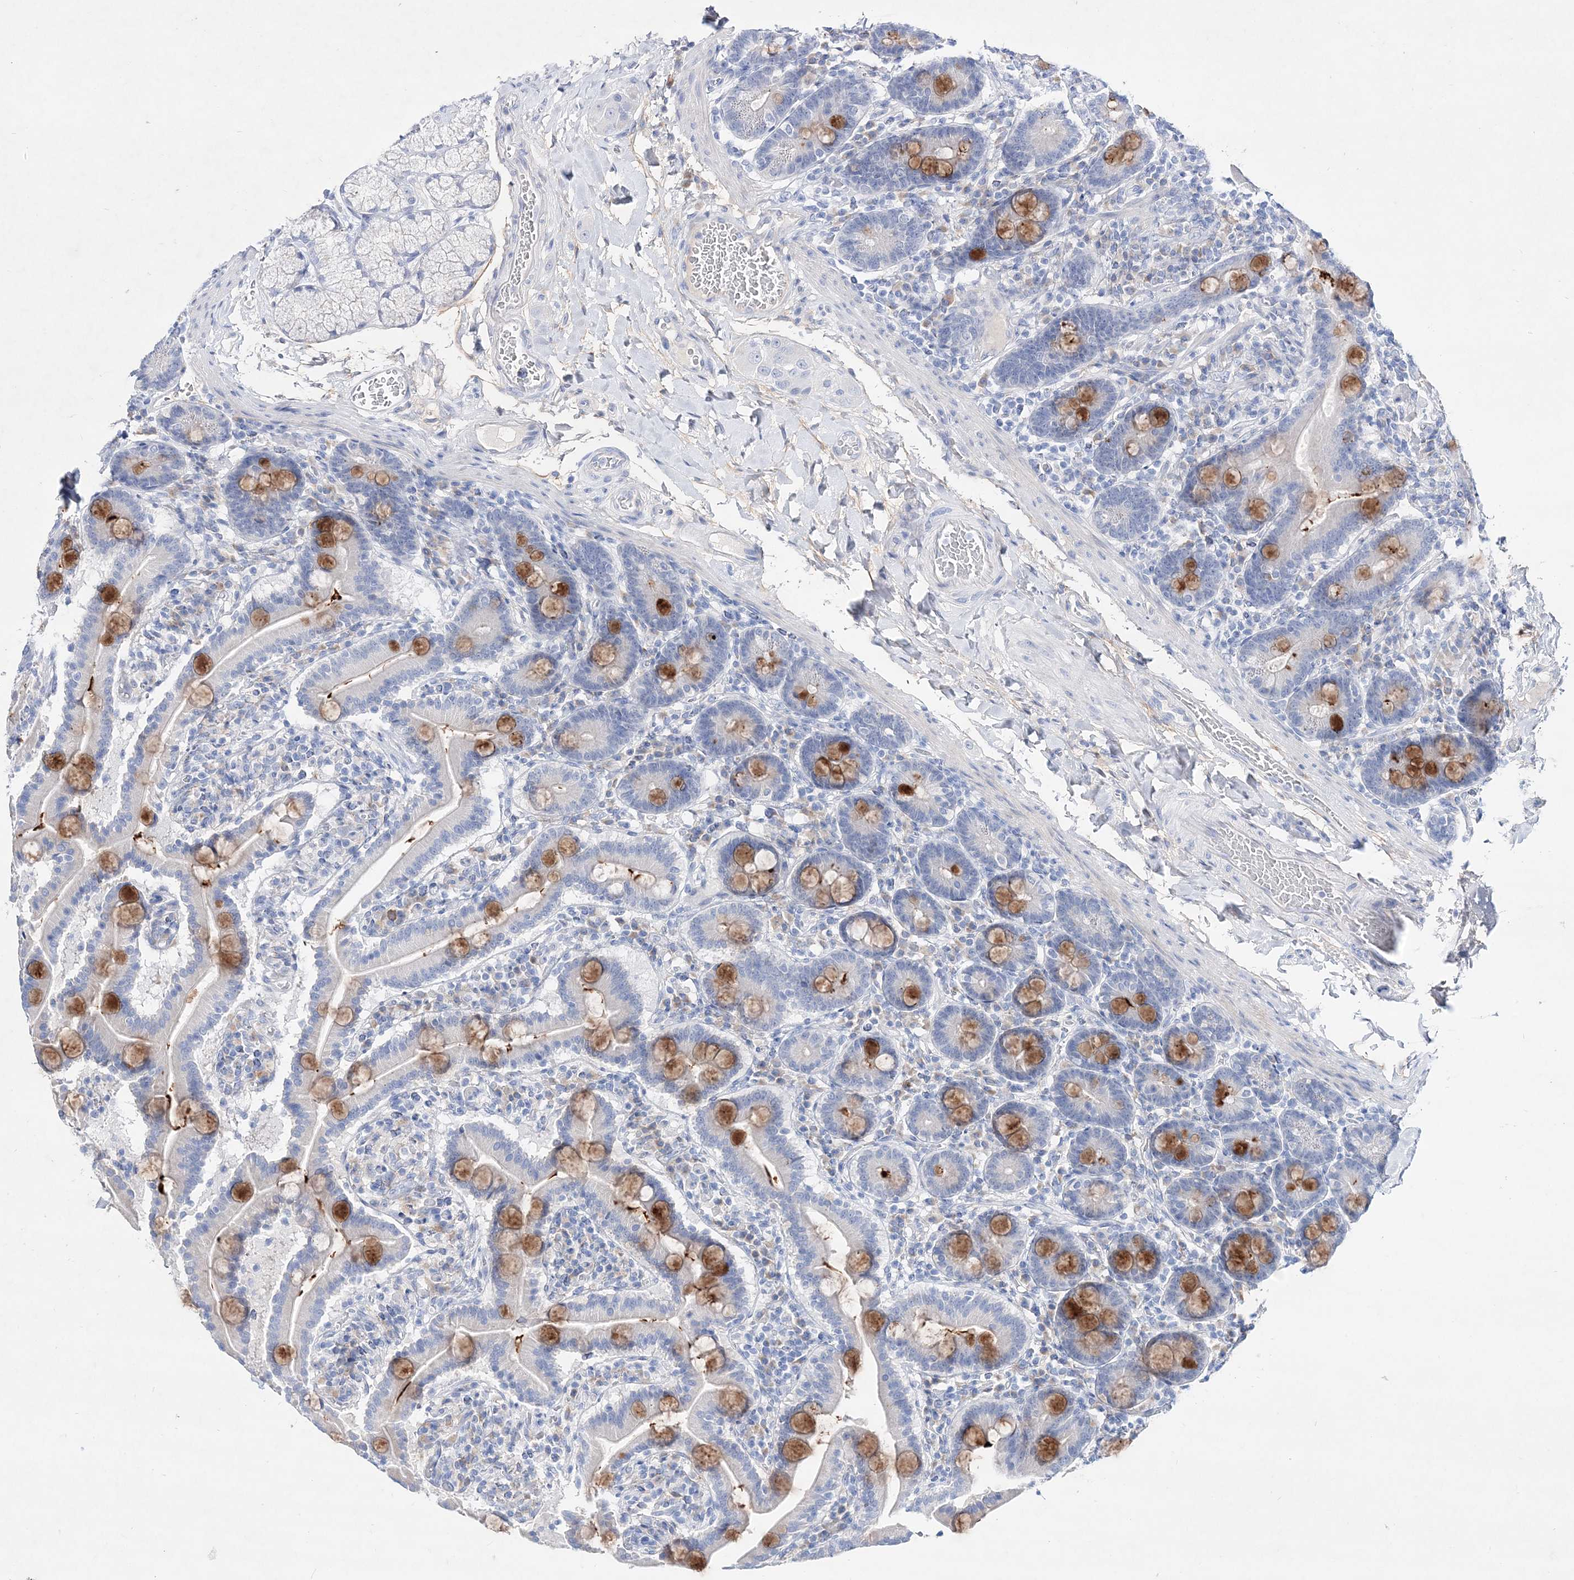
{"staining": {"intensity": "moderate", "quantity": "25%-75%", "location": "cytoplasmic/membranous"}, "tissue": "duodenum", "cell_type": "Glandular cells", "image_type": "normal", "snomed": [{"axis": "morphology", "description": "Normal tissue, NOS"}, {"axis": "topography", "description": "Duodenum"}], "caption": "Moderate cytoplasmic/membranous staining for a protein is identified in about 25%-75% of glandular cells of normal duodenum using immunohistochemistry.", "gene": "SPINK7", "patient": {"sex": "male", "age": 54}}